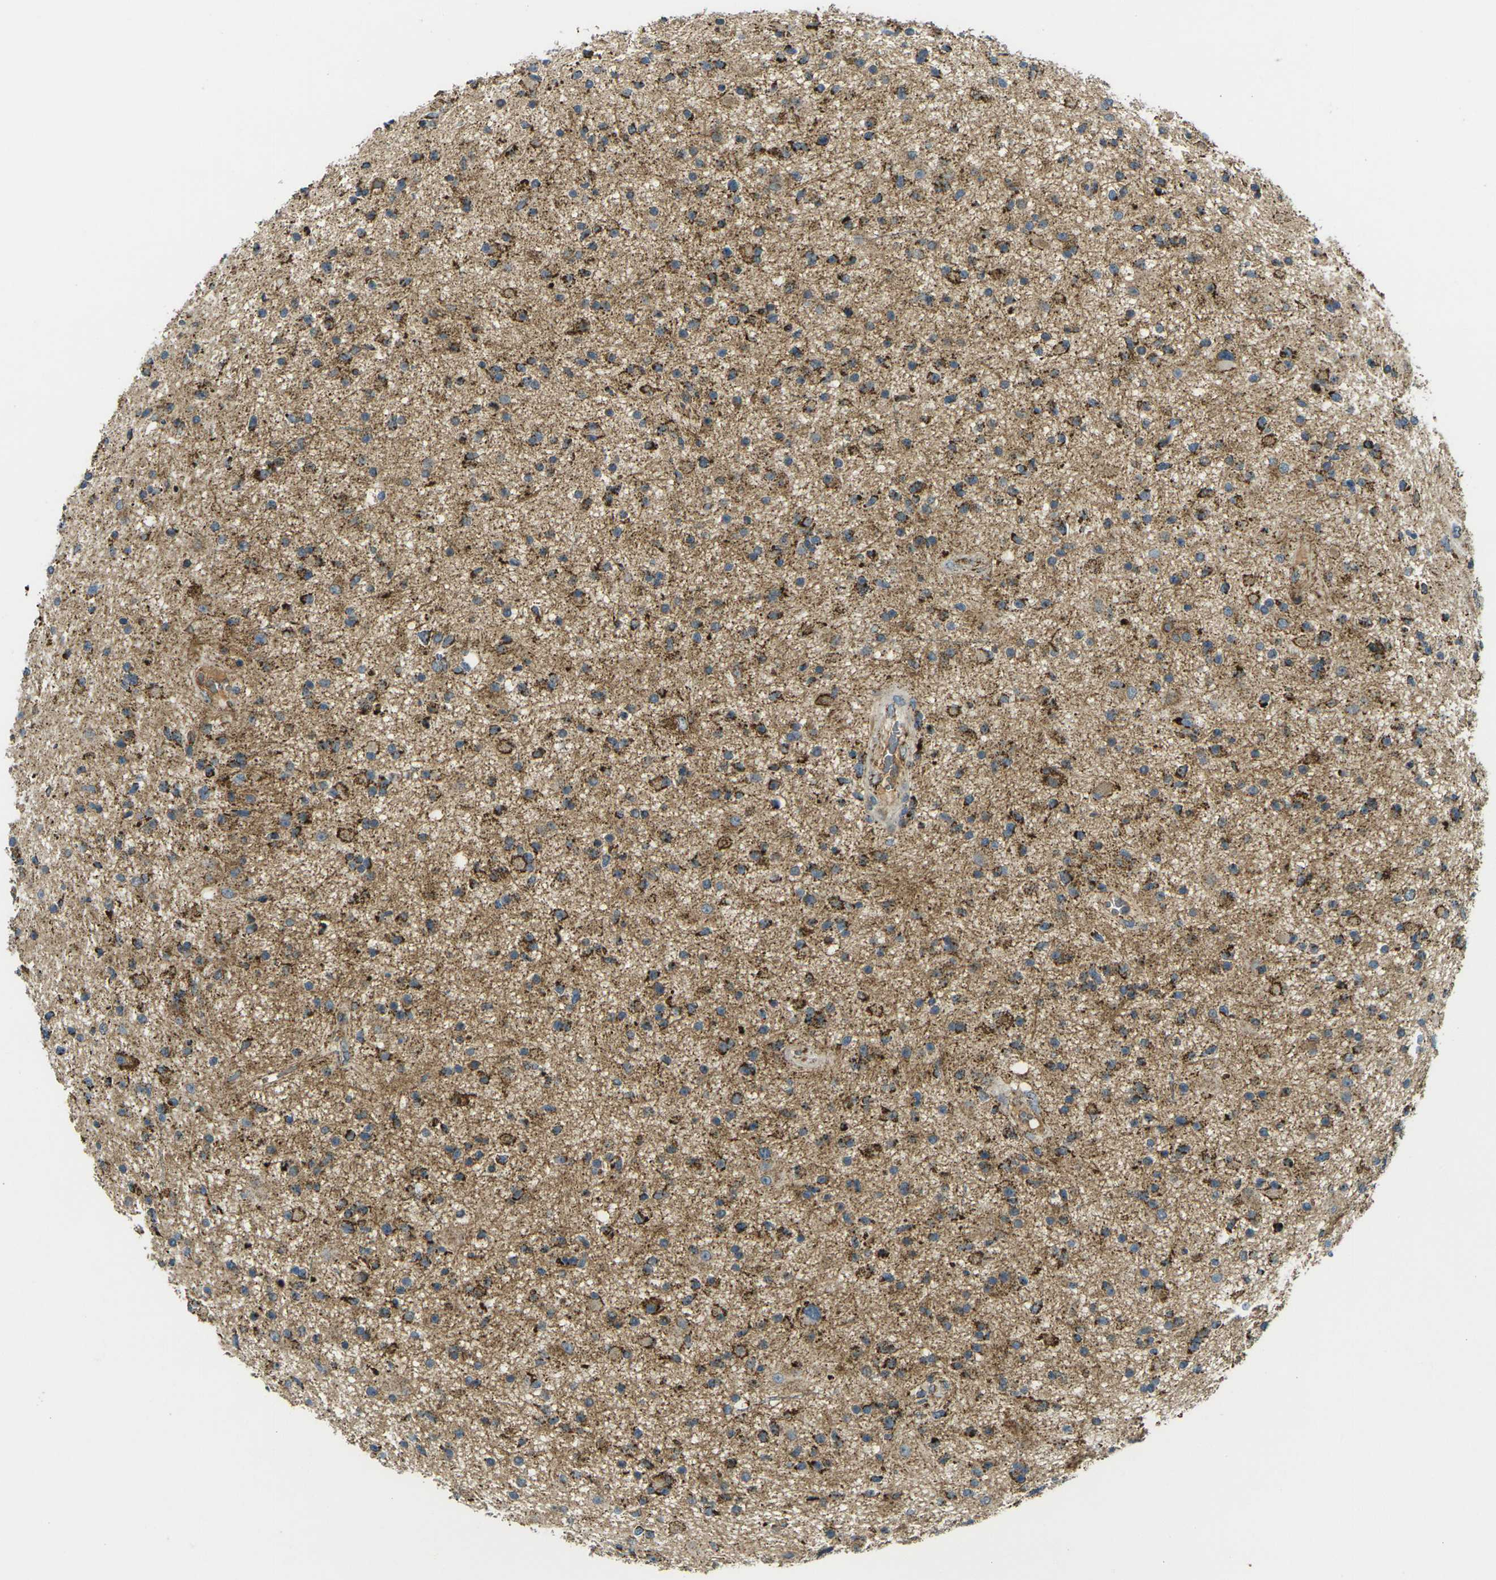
{"staining": {"intensity": "strong", "quantity": ">75%", "location": "cytoplasmic/membranous"}, "tissue": "glioma", "cell_type": "Tumor cells", "image_type": "cancer", "snomed": [{"axis": "morphology", "description": "Glioma, malignant, High grade"}, {"axis": "topography", "description": "Brain"}], "caption": "Glioma tissue reveals strong cytoplasmic/membranous staining in about >75% of tumor cells", "gene": "IGF1R", "patient": {"sex": "male", "age": 33}}